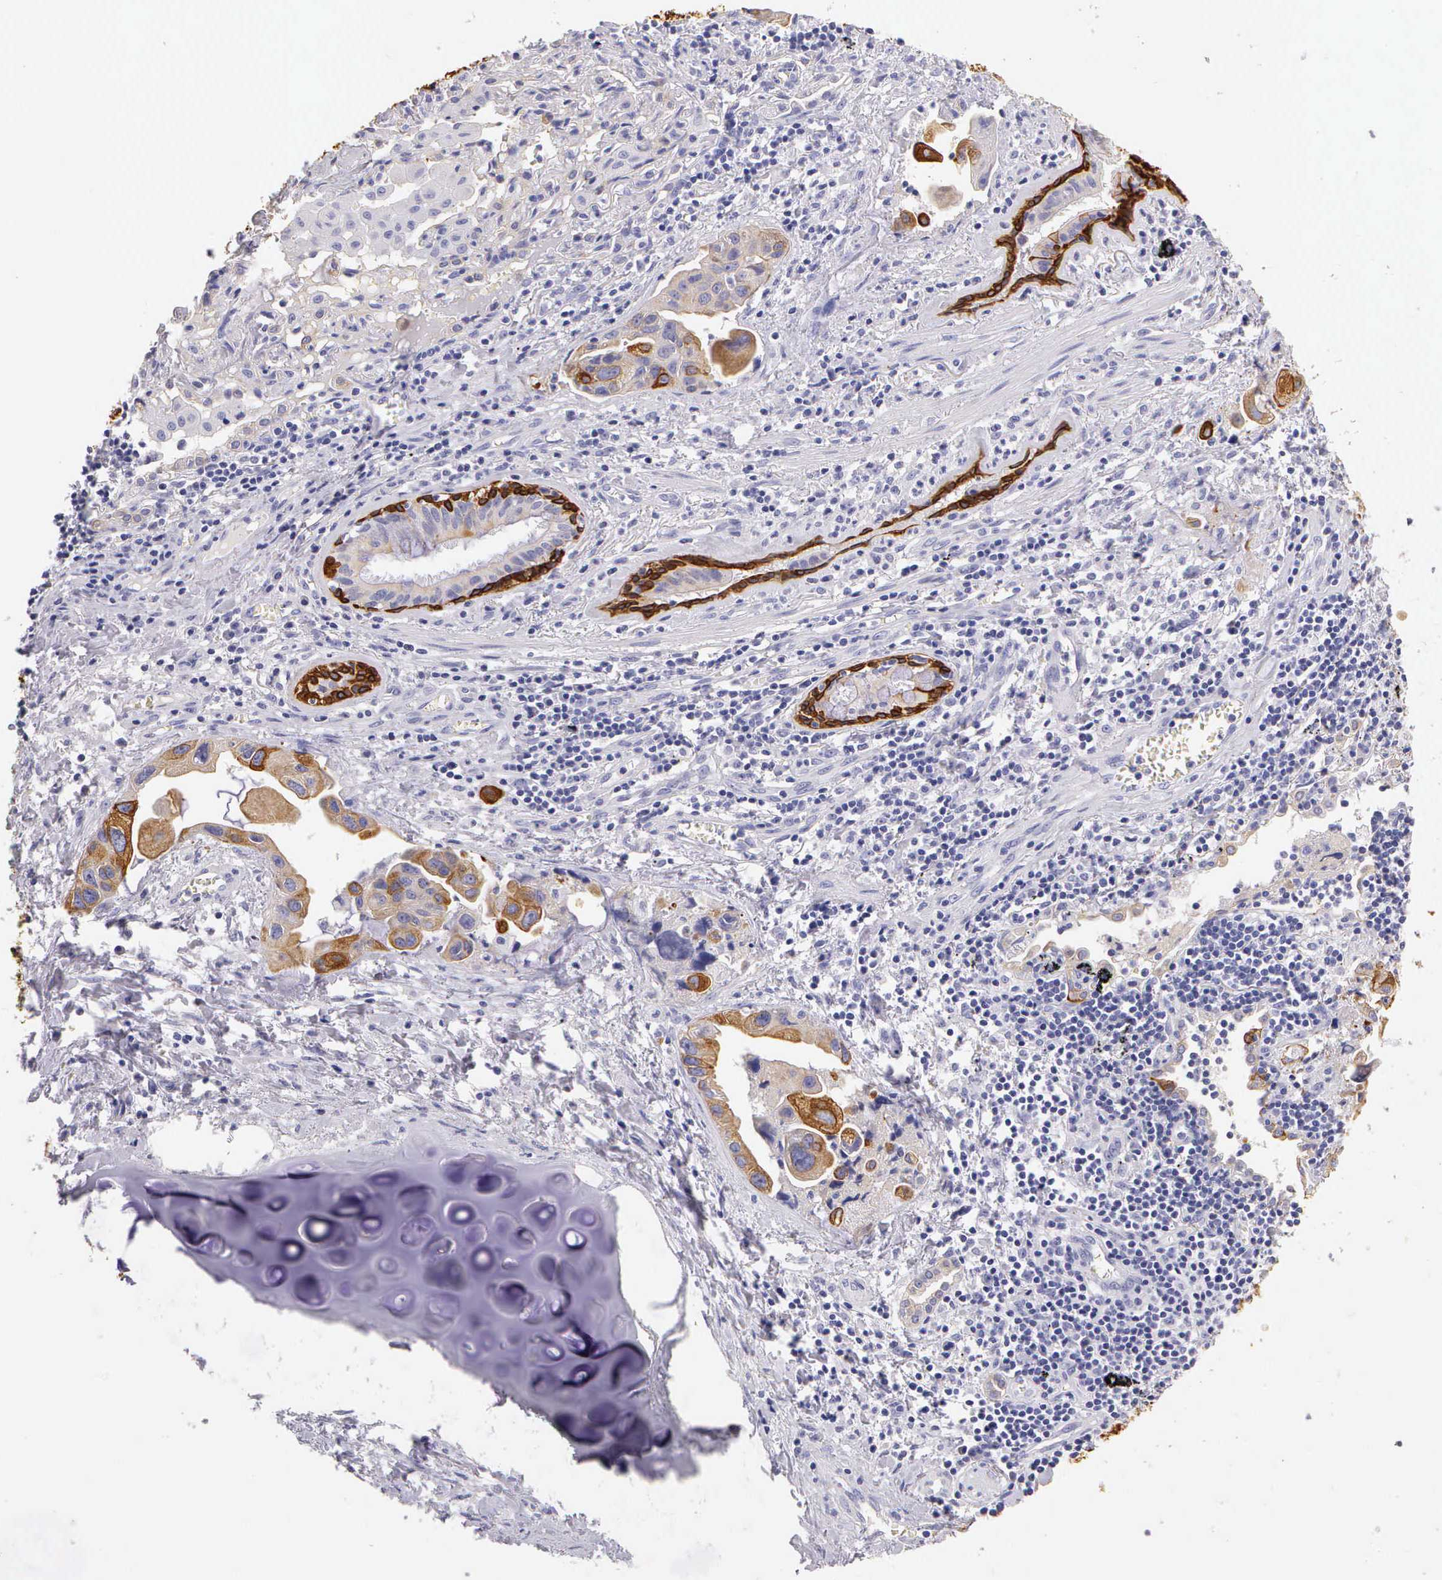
{"staining": {"intensity": "moderate", "quantity": "<25%", "location": "cytoplasmic/membranous"}, "tissue": "lung cancer", "cell_type": "Tumor cells", "image_type": "cancer", "snomed": [{"axis": "morphology", "description": "Adenocarcinoma, NOS"}, {"axis": "topography", "description": "Lung"}], "caption": "This is a histology image of IHC staining of adenocarcinoma (lung), which shows moderate staining in the cytoplasmic/membranous of tumor cells.", "gene": "KRT17", "patient": {"sex": "male", "age": 64}}